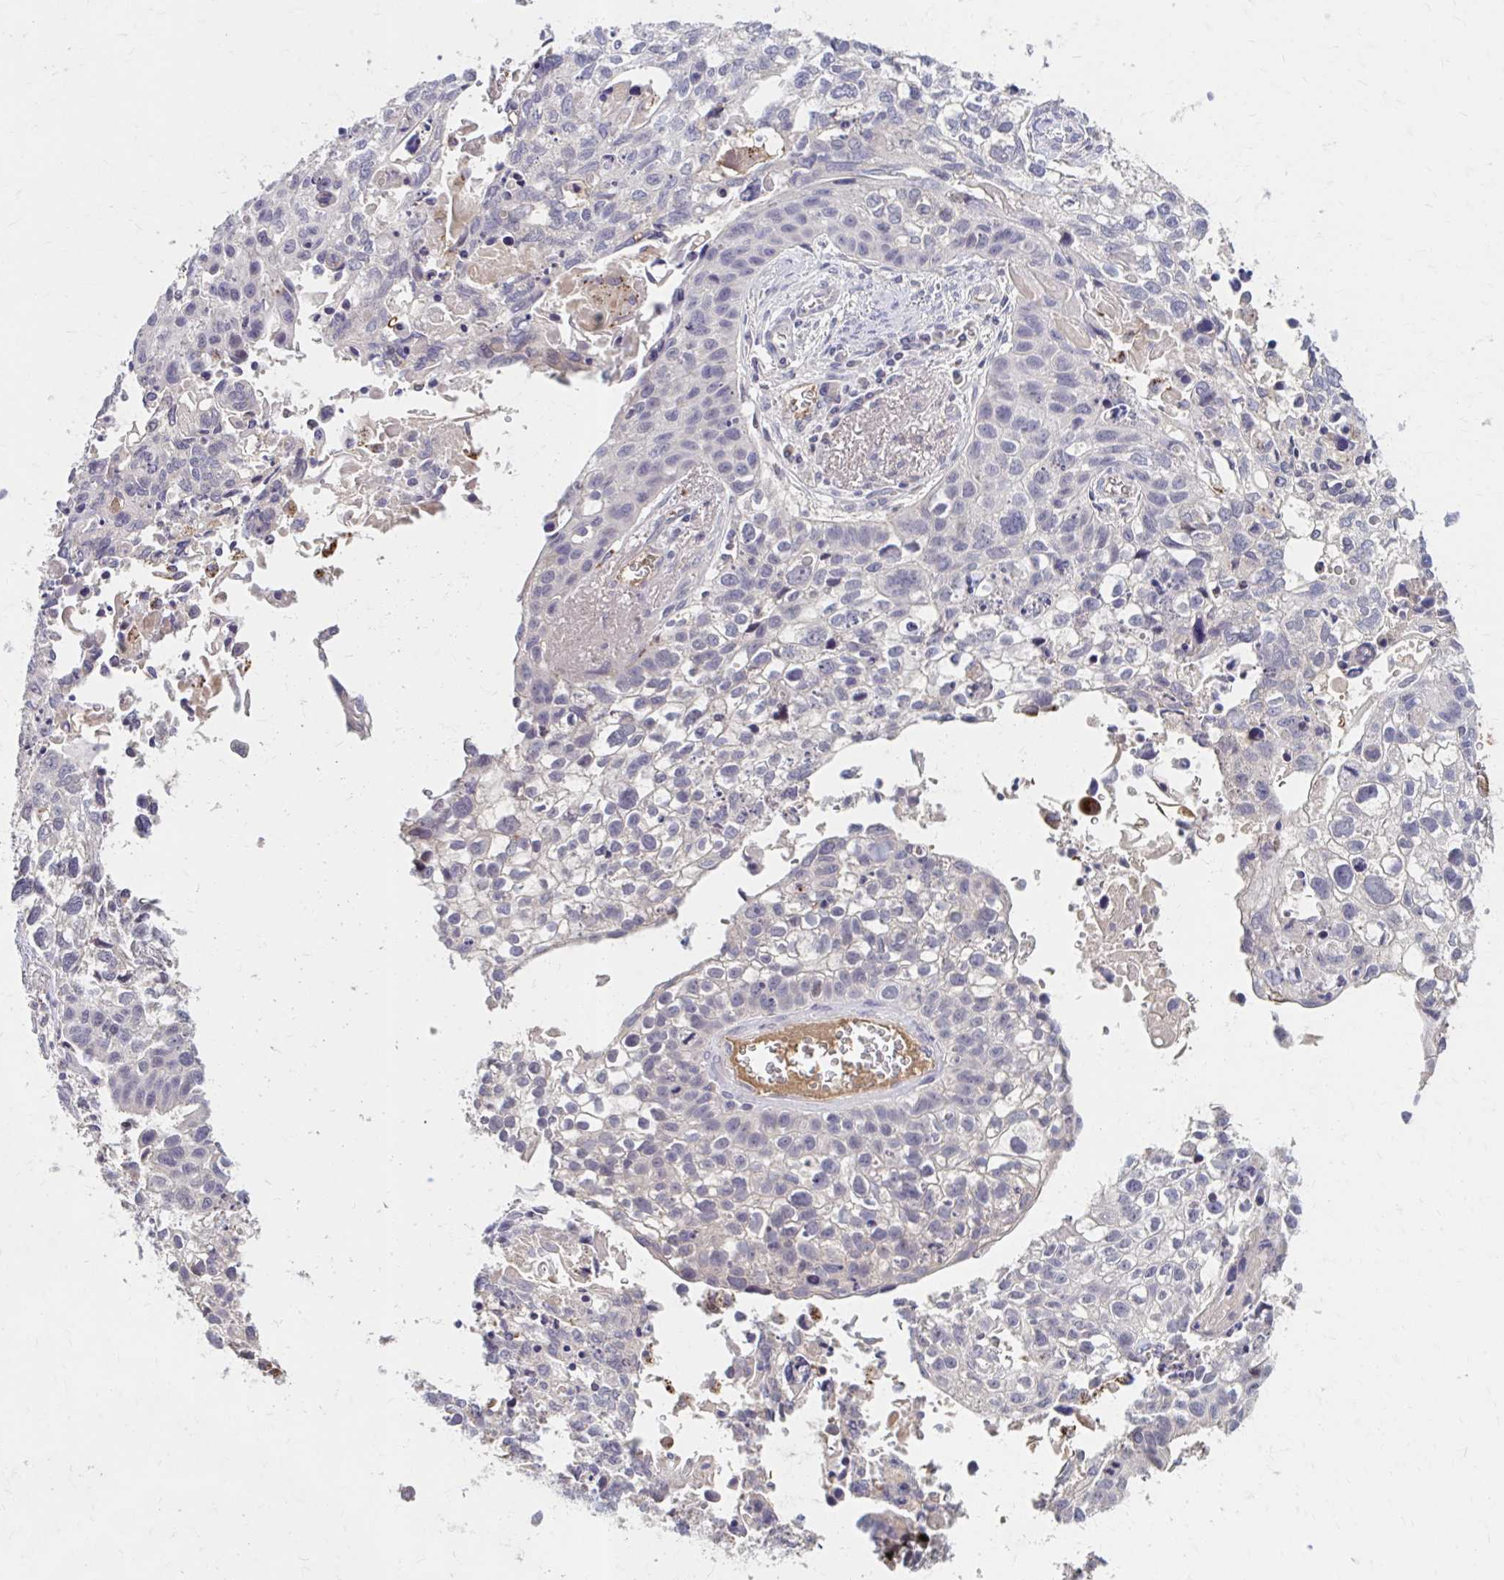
{"staining": {"intensity": "negative", "quantity": "none", "location": "none"}, "tissue": "lung cancer", "cell_type": "Tumor cells", "image_type": "cancer", "snomed": [{"axis": "morphology", "description": "Squamous cell carcinoma, NOS"}, {"axis": "topography", "description": "Lung"}], "caption": "An immunohistochemistry (IHC) photomicrograph of squamous cell carcinoma (lung) is shown. There is no staining in tumor cells of squamous cell carcinoma (lung).", "gene": "HMGCS2", "patient": {"sex": "male", "age": 74}}